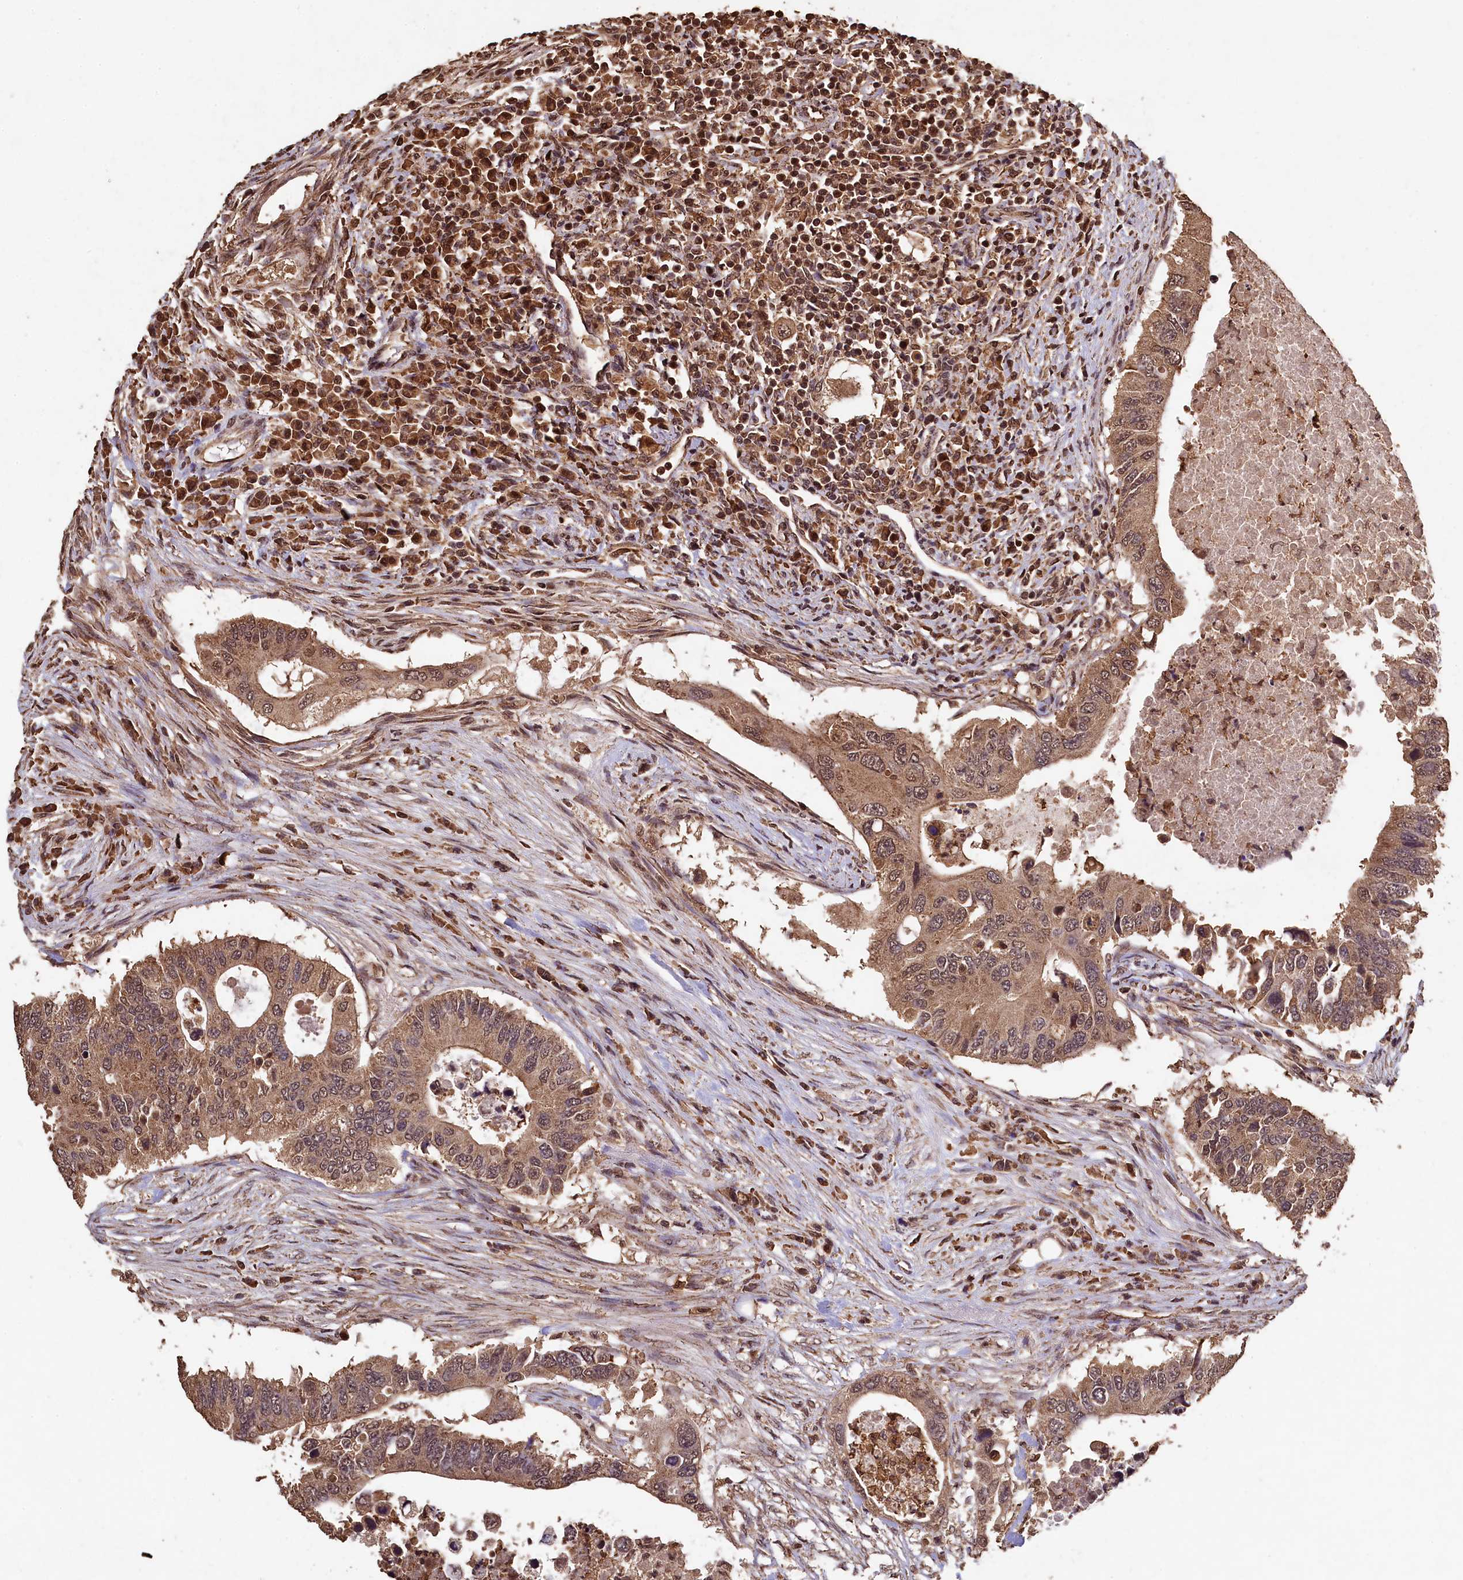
{"staining": {"intensity": "moderate", "quantity": ">75%", "location": "cytoplasmic/membranous,nuclear"}, "tissue": "colorectal cancer", "cell_type": "Tumor cells", "image_type": "cancer", "snomed": [{"axis": "morphology", "description": "Adenocarcinoma, NOS"}, {"axis": "topography", "description": "Colon"}], "caption": "An image of human adenocarcinoma (colorectal) stained for a protein demonstrates moderate cytoplasmic/membranous and nuclear brown staining in tumor cells.", "gene": "CEP57L1", "patient": {"sex": "male", "age": 71}}